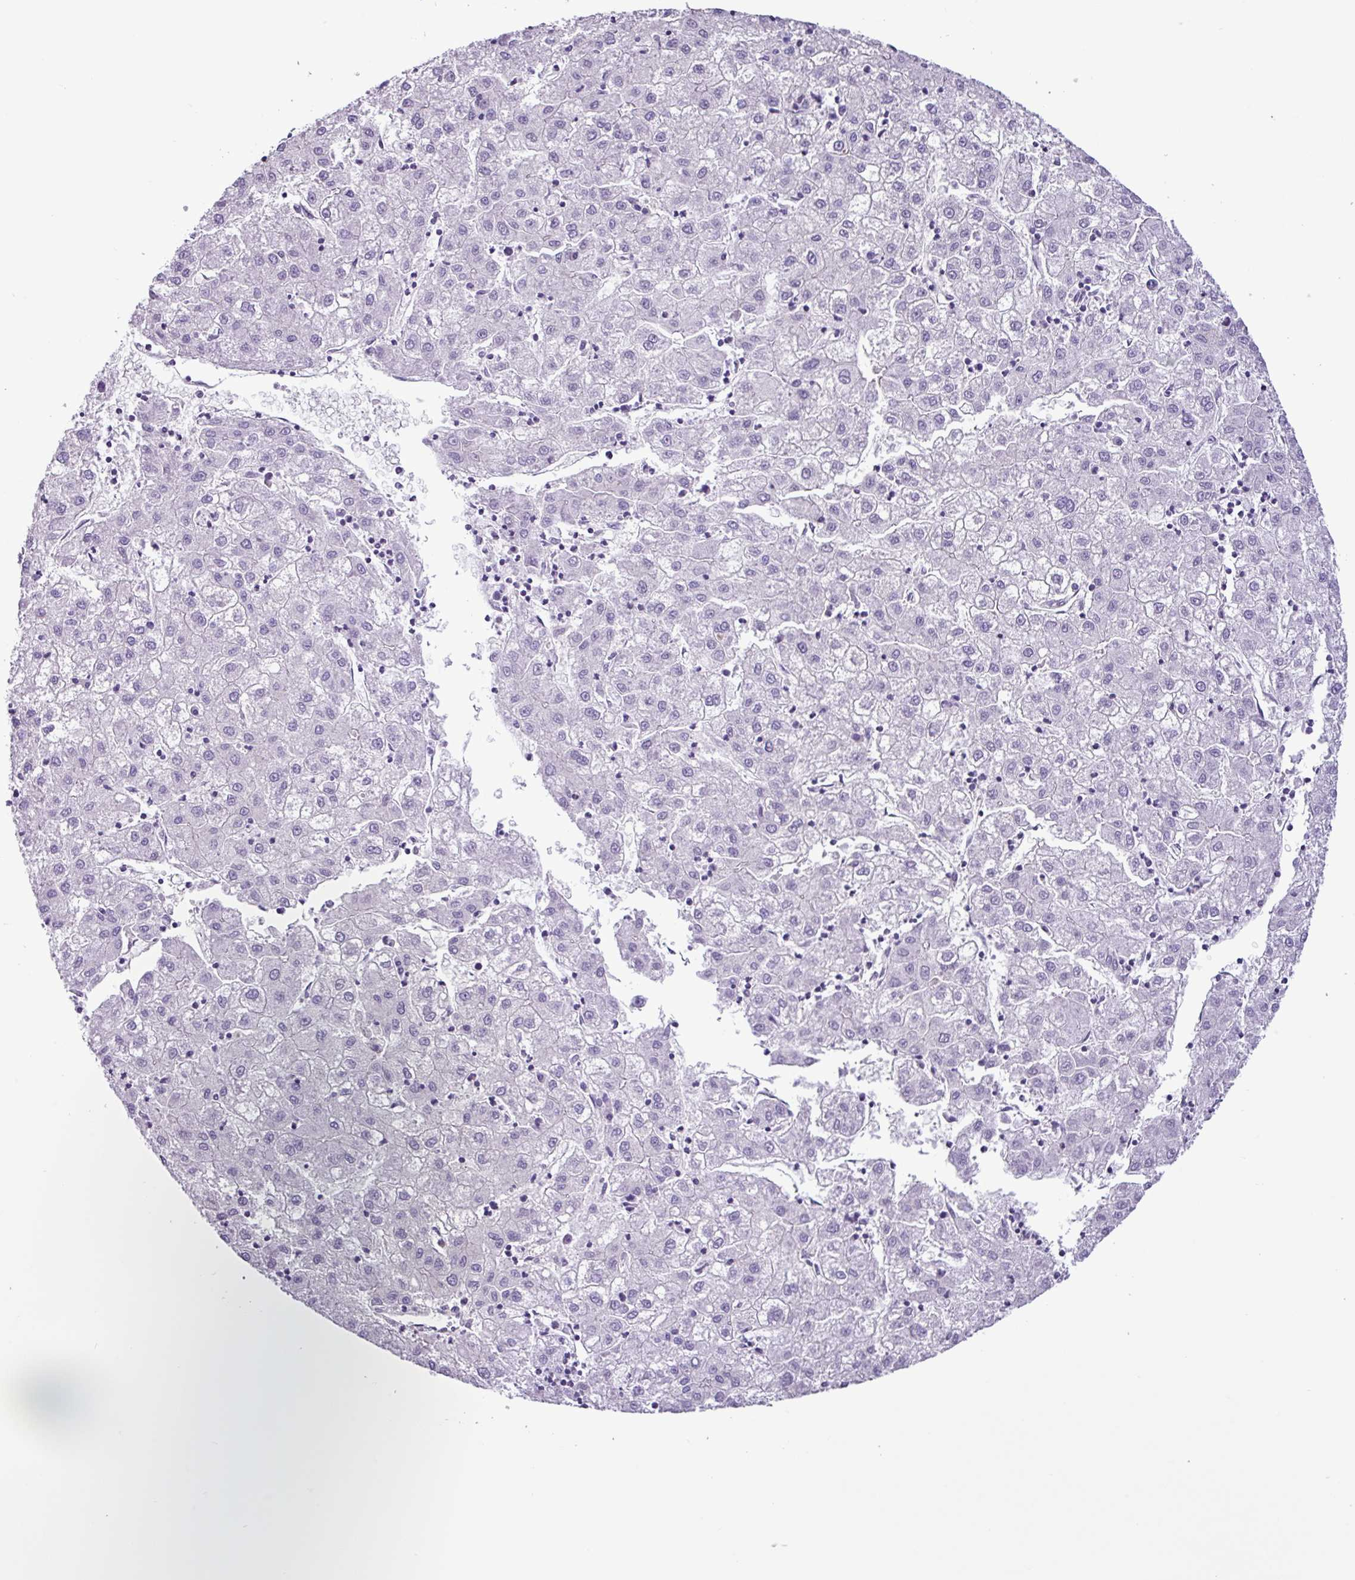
{"staining": {"intensity": "negative", "quantity": "none", "location": "none"}, "tissue": "liver cancer", "cell_type": "Tumor cells", "image_type": "cancer", "snomed": [{"axis": "morphology", "description": "Carcinoma, Hepatocellular, NOS"}, {"axis": "topography", "description": "Liver"}], "caption": "High power microscopy micrograph of an immunohistochemistry (IHC) image of liver cancer (hepatocellular carcinoma), revealing no significant staining in tumor cells. (Immunohistochemistry, brightfield microscopy, high magnification).", "gene": "C11orf91", "patient": {"sex": "male", "age": 72}}